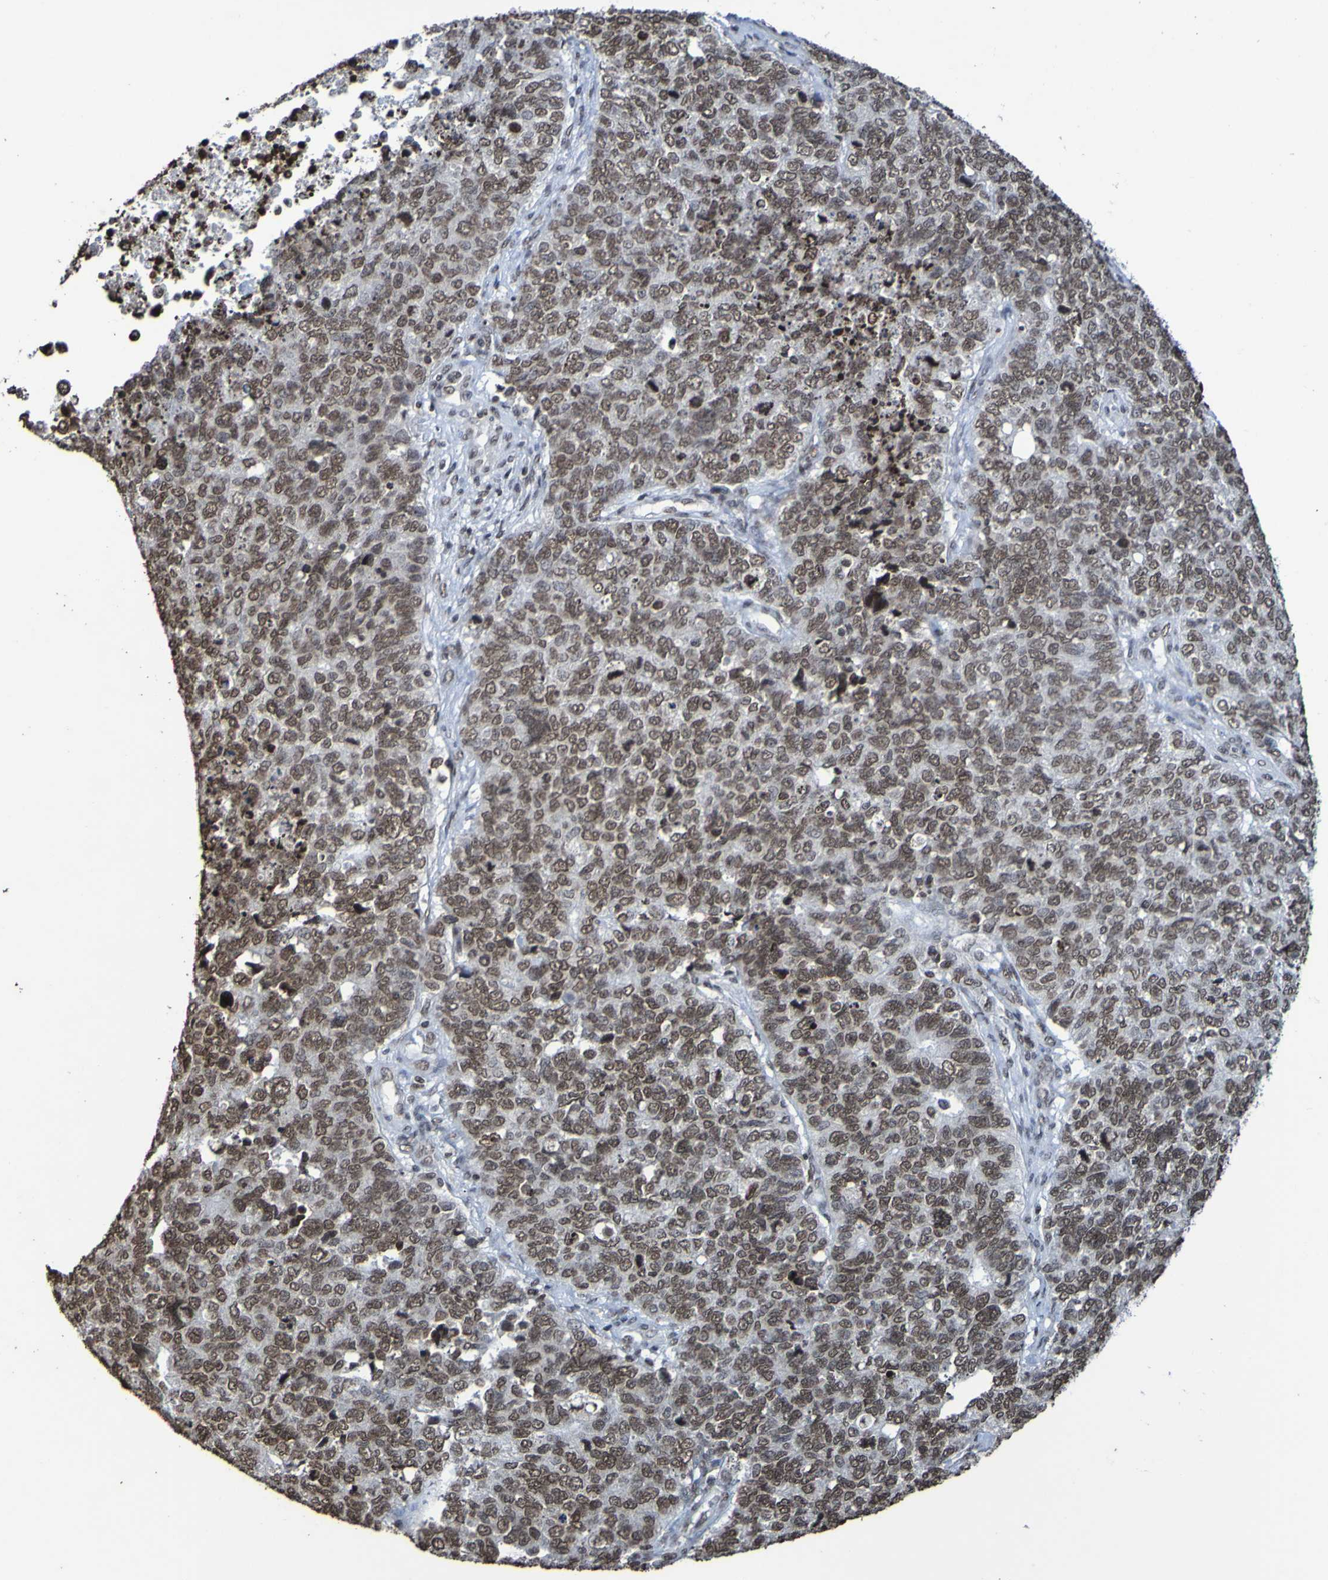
{"staining": {"intensity": "weak", "quantity": ">75%", "location": "nuclear"}, "tissue": "cervical cancer", "cell_type": "Tumor cells", "image_type": "cancer", "snomed": [{"axis": "morphology", "description": "Squamous cell carcinoma, NOS"}, {"axis": "topography", "description": "Cervix"}], "caption": "Cervical cancer tissue demonstrates weak nuclear expression in approximately >75% of tumor cells (IHC, brightfield microscopy, high magnification).", "gene": "GFI1", "patient": {"sex": "female", "age": 63}}